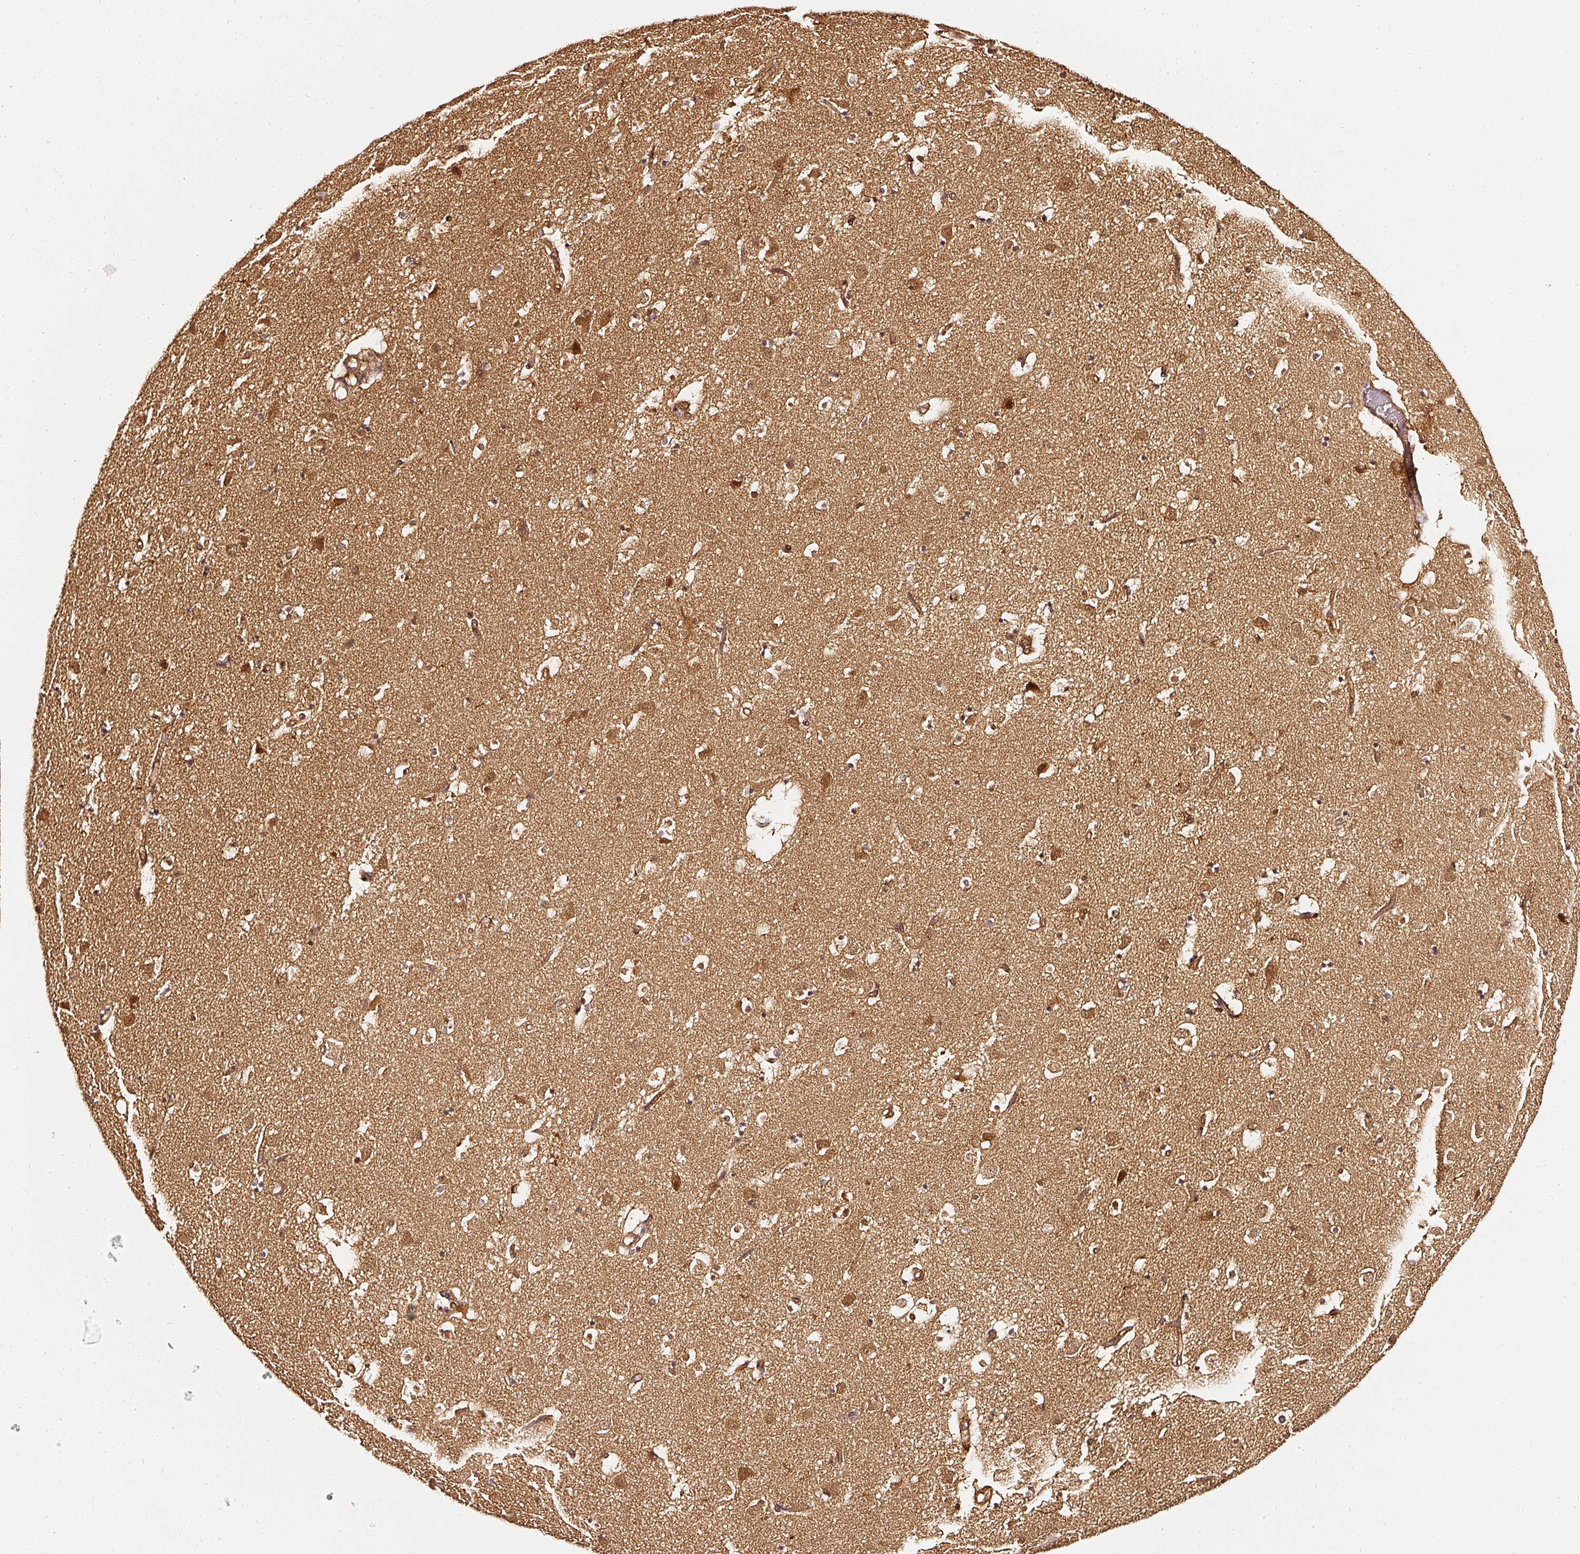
{"staining": {"intensity": "moderate", "quantity": ">75%", "location": "cytoplasmic/membranous"}, "tissue": "caudate", "cell_type": "Glial cells", "image_type": "normal", "snomed": [{"axis": "morphology", "description": "Normal tissue, NOS"}, {"axis": "topography", "description": "Lateral ventricle wall"}], "caption": "The histopathology image demonstrates immunohistochemical staining of normal caudate. There is moderate cytoplasmic/membranous positivity is present in about >75% of glial cells.", "gene": "ASMTL", "patient": {"sex": "male", "age": 58}}